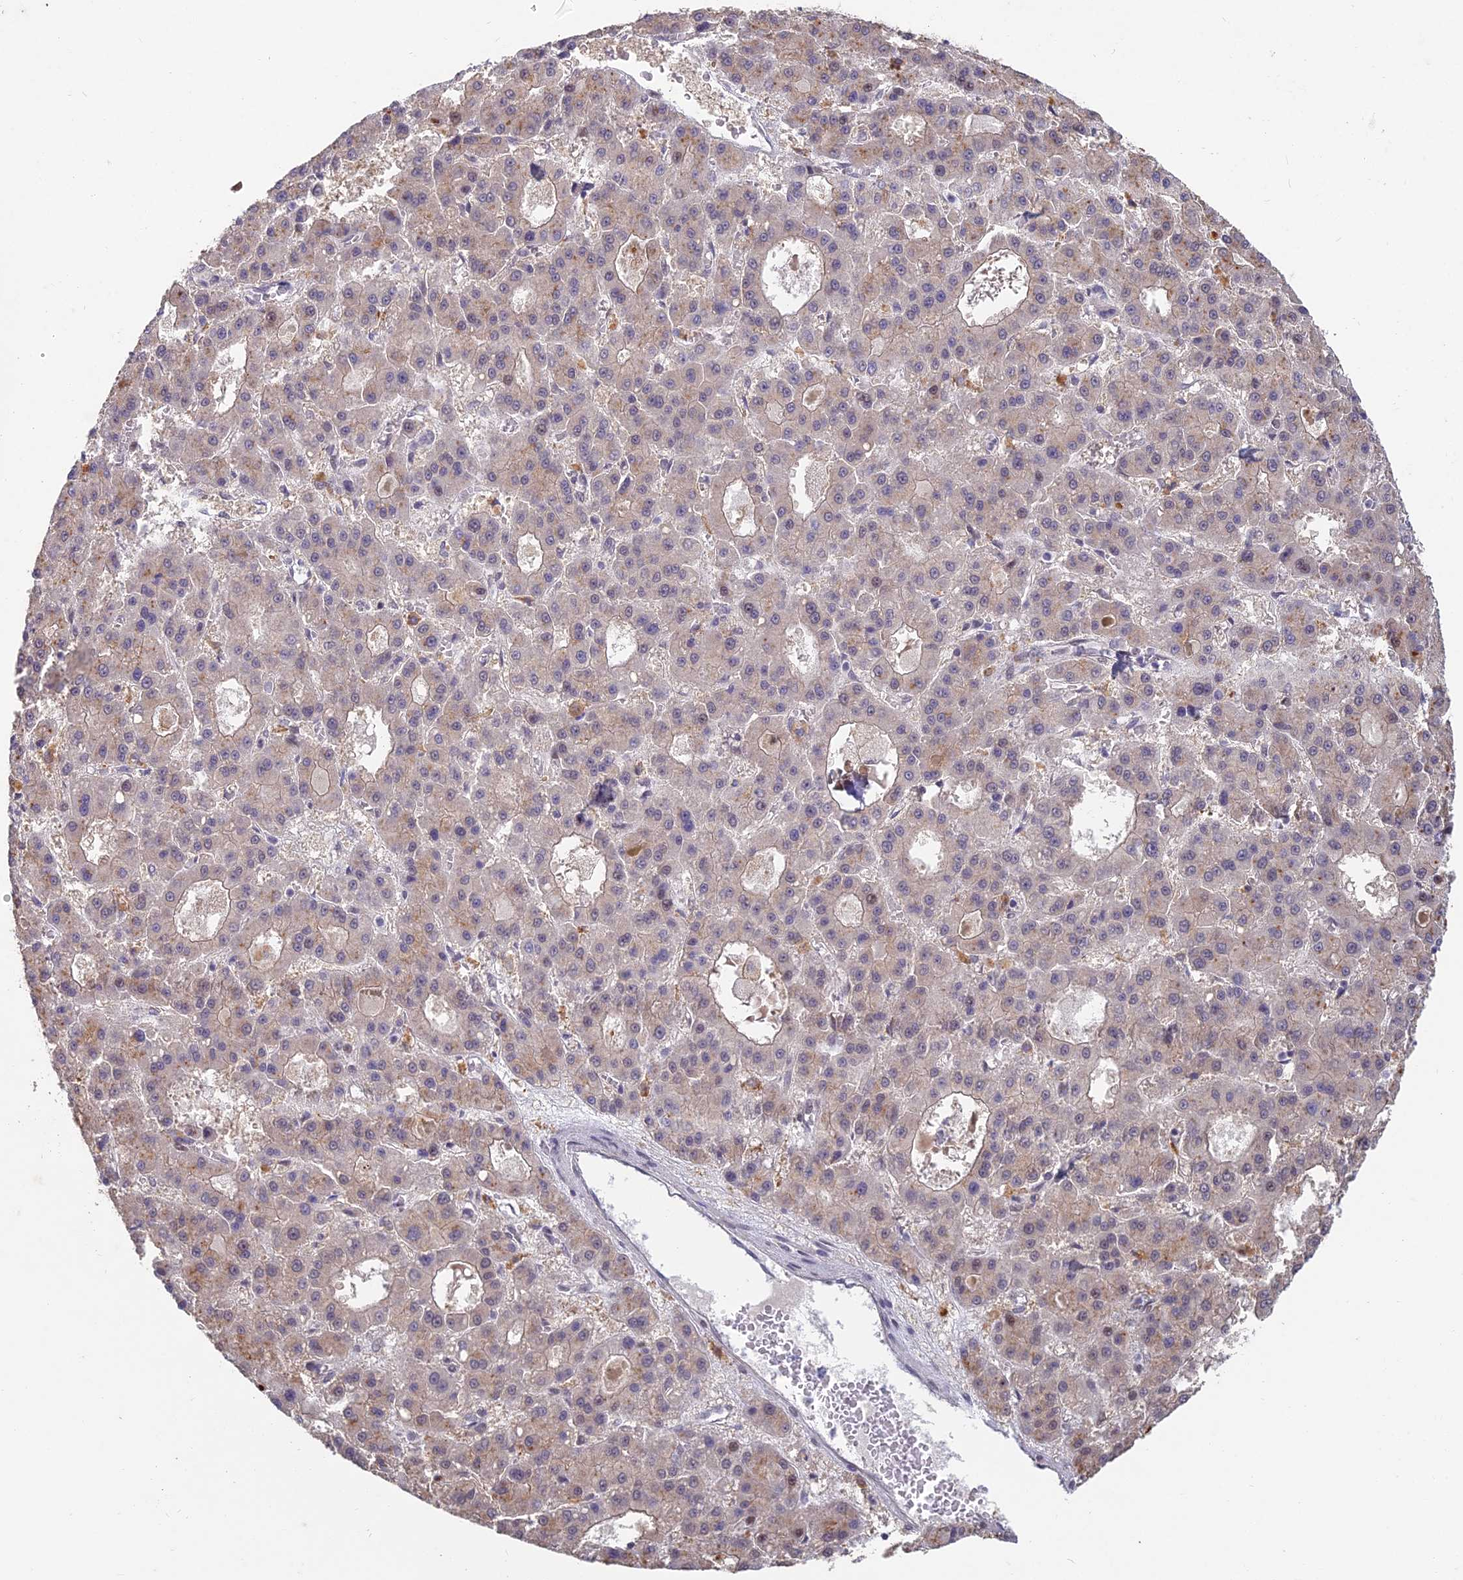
{"staining": {"intensity": "weak", "quantity": "25%-75%", "location": "cytoplasmic/membranous"}, "tissue": "liver cancer", "cell_type": "Tumor cells", "image_type": "cancer", "snomed": [{"axis": "morphology", "description": "Carcinoma, Hepatocellular, NOS"}, {"axis": "topography", "description": "Liver"}], "caption": "IHC of liver cancer reveals low levels of weak cytoplasmic/membranous staining in approximately 25%-75% of tumor cells. (DAB IHC, brown staining for protein, blue staining for nuclei).", "gene": "ABHD17A", "patient": {"sex": "male", "age": 70}}